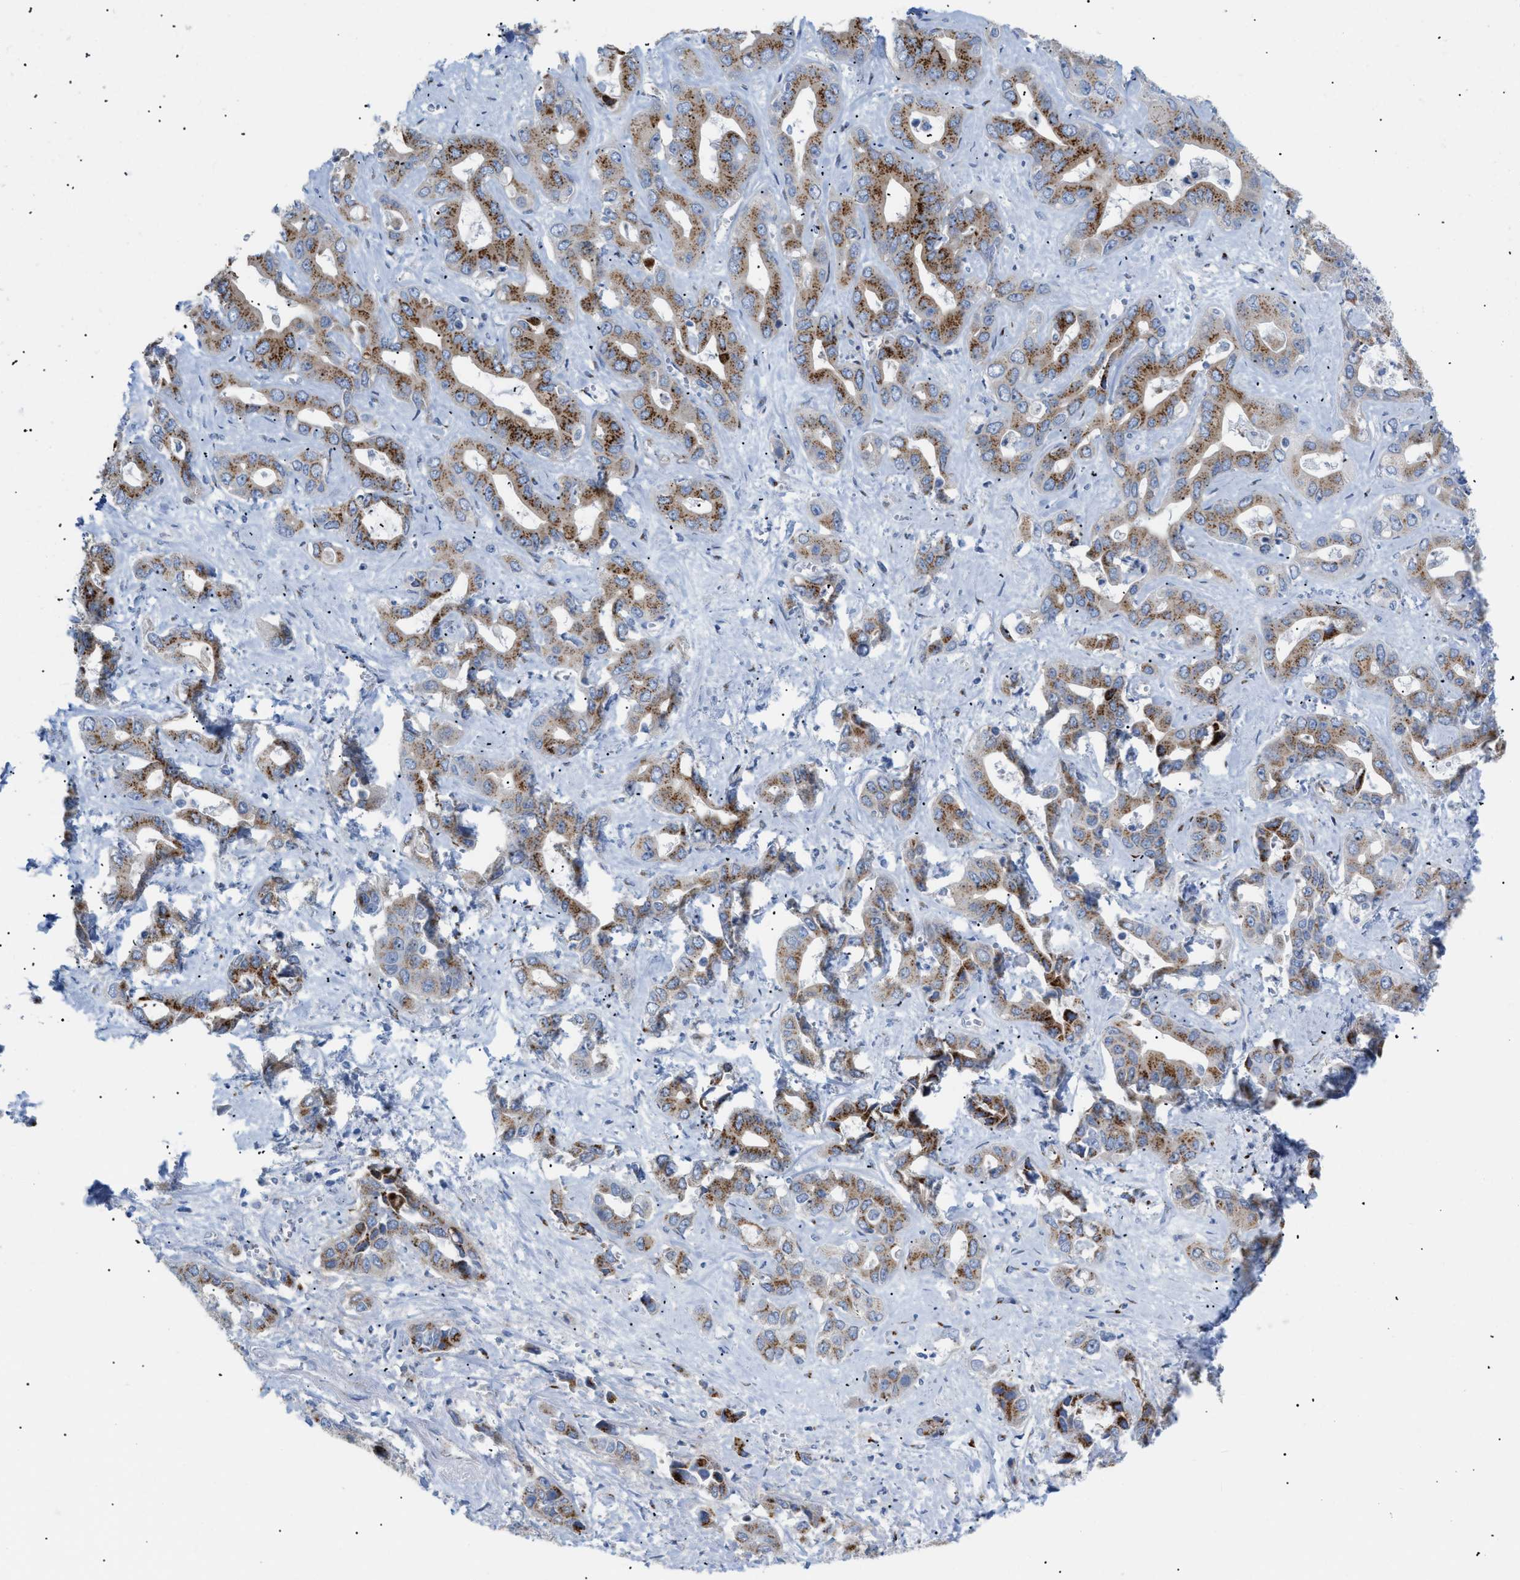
{"staining": {"intensity": "moderate", "quantity": ">75%", "location": "cytoplasmic/membranous"}, "tissue": "liver cancer", "cell_type": "Tumor cells", "image_type": "cancer", "snomed": [{"axis": "morphology", "description": "Cholangiocarcinoma"}, {"axis": "topography", "description": "Liver"}], "caption": "The histopathology image reveals immunohistochemical staining of cholangiocarcinoma (liver). There is moderate cytoplasmic/membranous expression is appreciated in about >75% of tumor cells. (DAB (3,3'-diaminobenzidine) = brown stain, brightfield microscopy at high magnification).", "gene": "TMEM17", "patient": {"sex": "female", "age": 52}}